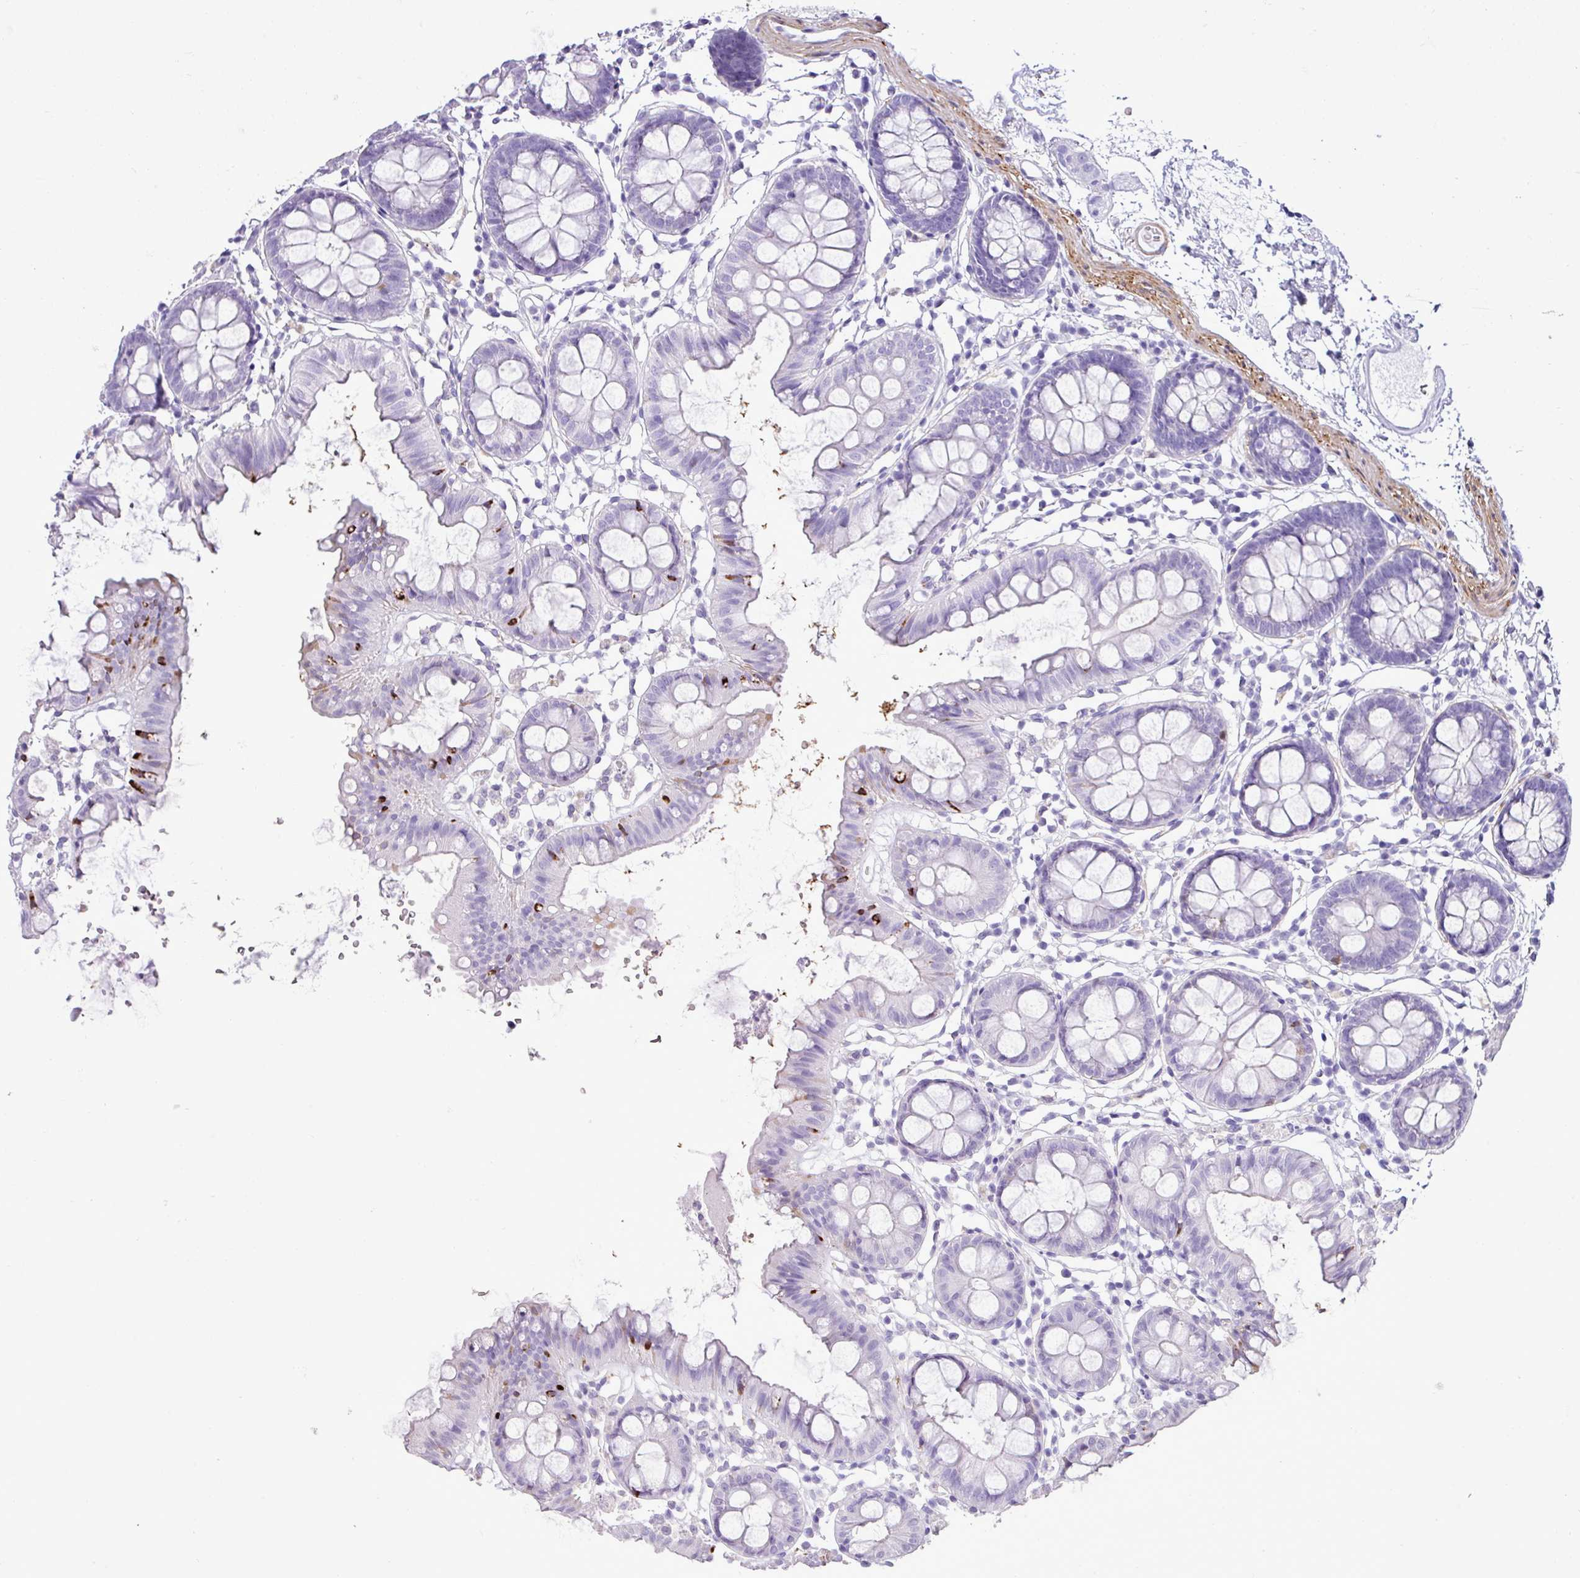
{"staining": {"intensity": "negative", "quantity": "none", "location": "none"}, "tissue": "colon", "cell_type": "Endothelial cells", "image_type": "normal", "snomed": [{"axis": "morphology", "description": "Normal tissue, NOS"}, {"axis": "topography", "description": "Colon"}], "caption": "Immunohistochemistry (IHC) of unremarkable colon reveals no positivity in endothelial cells. Brightfield microscopy of immunohistochemistry (IHC) stained with DAB (brown) and hematoxylin (blue), captured at high magnification.", "gene": "ZSCAN5A", "patient": {"sex": "female", "age": 84}}